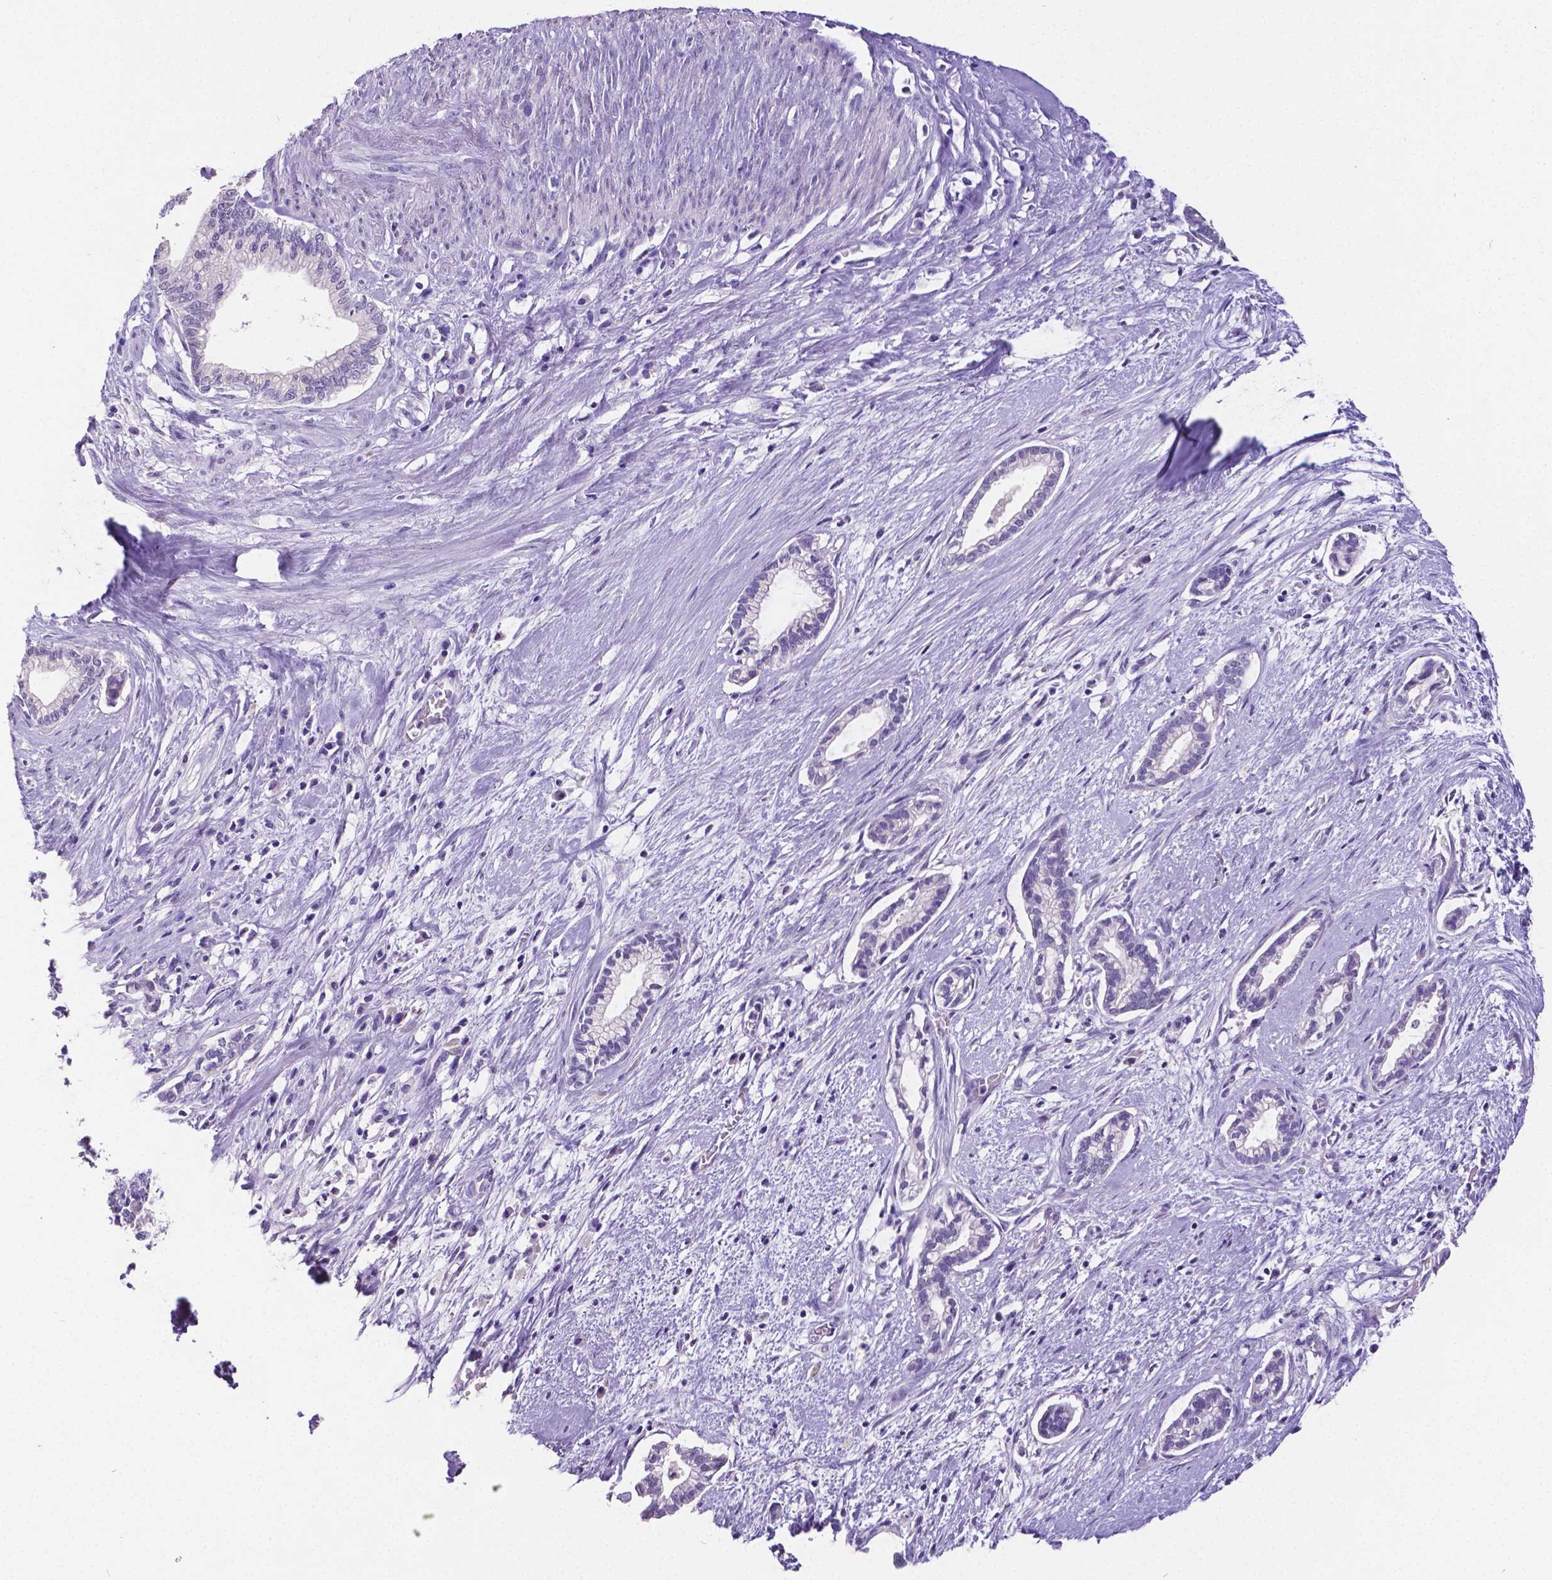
{"staining": {"intensity": "negative", "quantity": "none", "location": "none"}, "tissue": "cervical cancer", "cell_type": "Tumor cells", "image_type": "cancer", "snomed": [{"axis": "morphology", "description": "Adenocarcinoma, NOS"}, {"axis": "topography", "description": "Cervix"}], "caption": "An image of cervical cancer stained for a protein exhibits no brown staining in tumor cells.", "gene": "SATB2", "patient": {"sex": "female", "age": 62}}